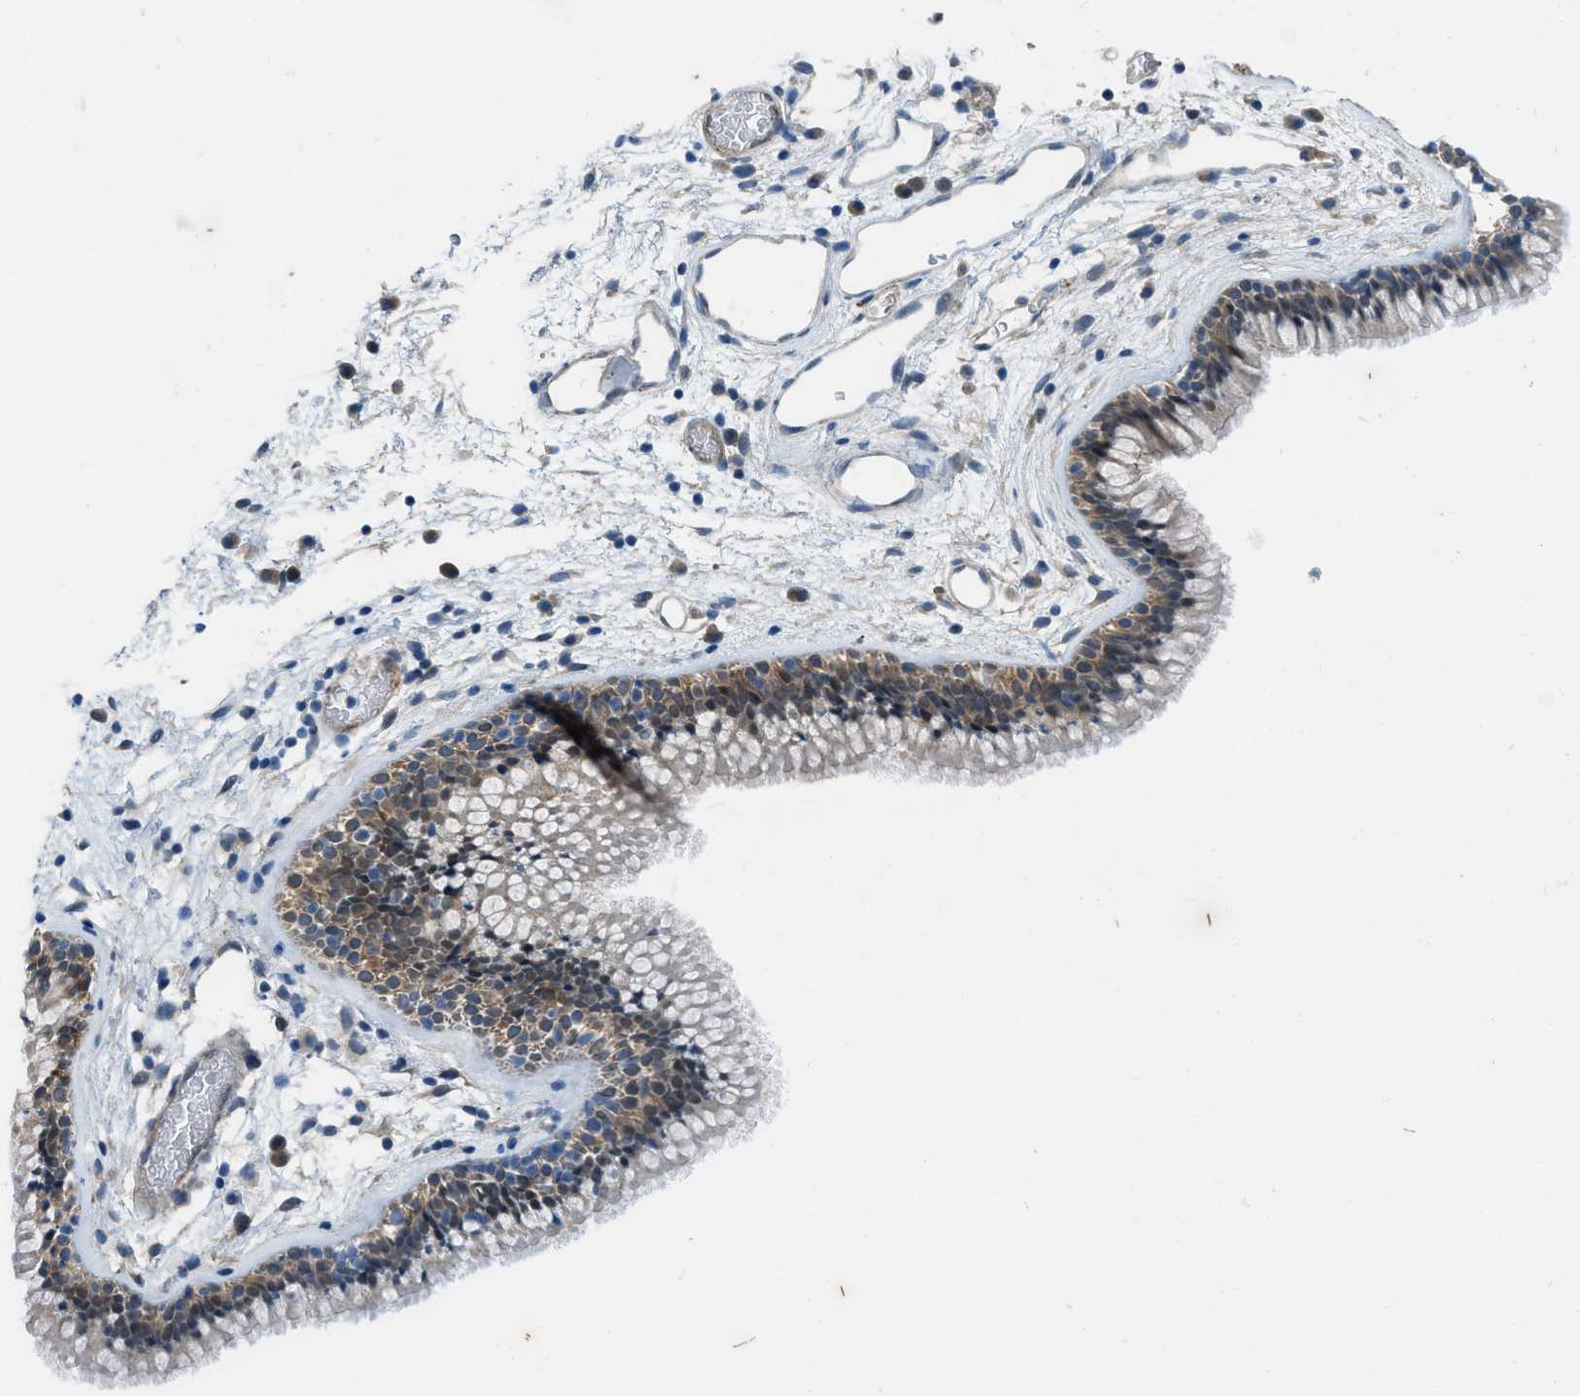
{"staining": {"intensity": "moderate", "quantity": ">75%", "location": "cytoplasmic/membranous"}, "tissue": "nasopharynx", "cell_type": "Respiratory epithelial cells", "image_type": "normal", "snomed": [{"axis": "morphology", "description": "Normal tissue, NOS"}, {"axis": "morphology", "description": "Inflammation, NOS"}, {"axis": "topography", "description": "Nasopharynx"}], "caption": "This image shows immunohistochemistry (IHC) staining of unremarkable nasopharynx, with medium moderate cytoplasmic/membranous expression in about >75% of respiratory epithelial cells.", "gene": "BAZ2B", "patient": {"sex": "male", "age": 48}}